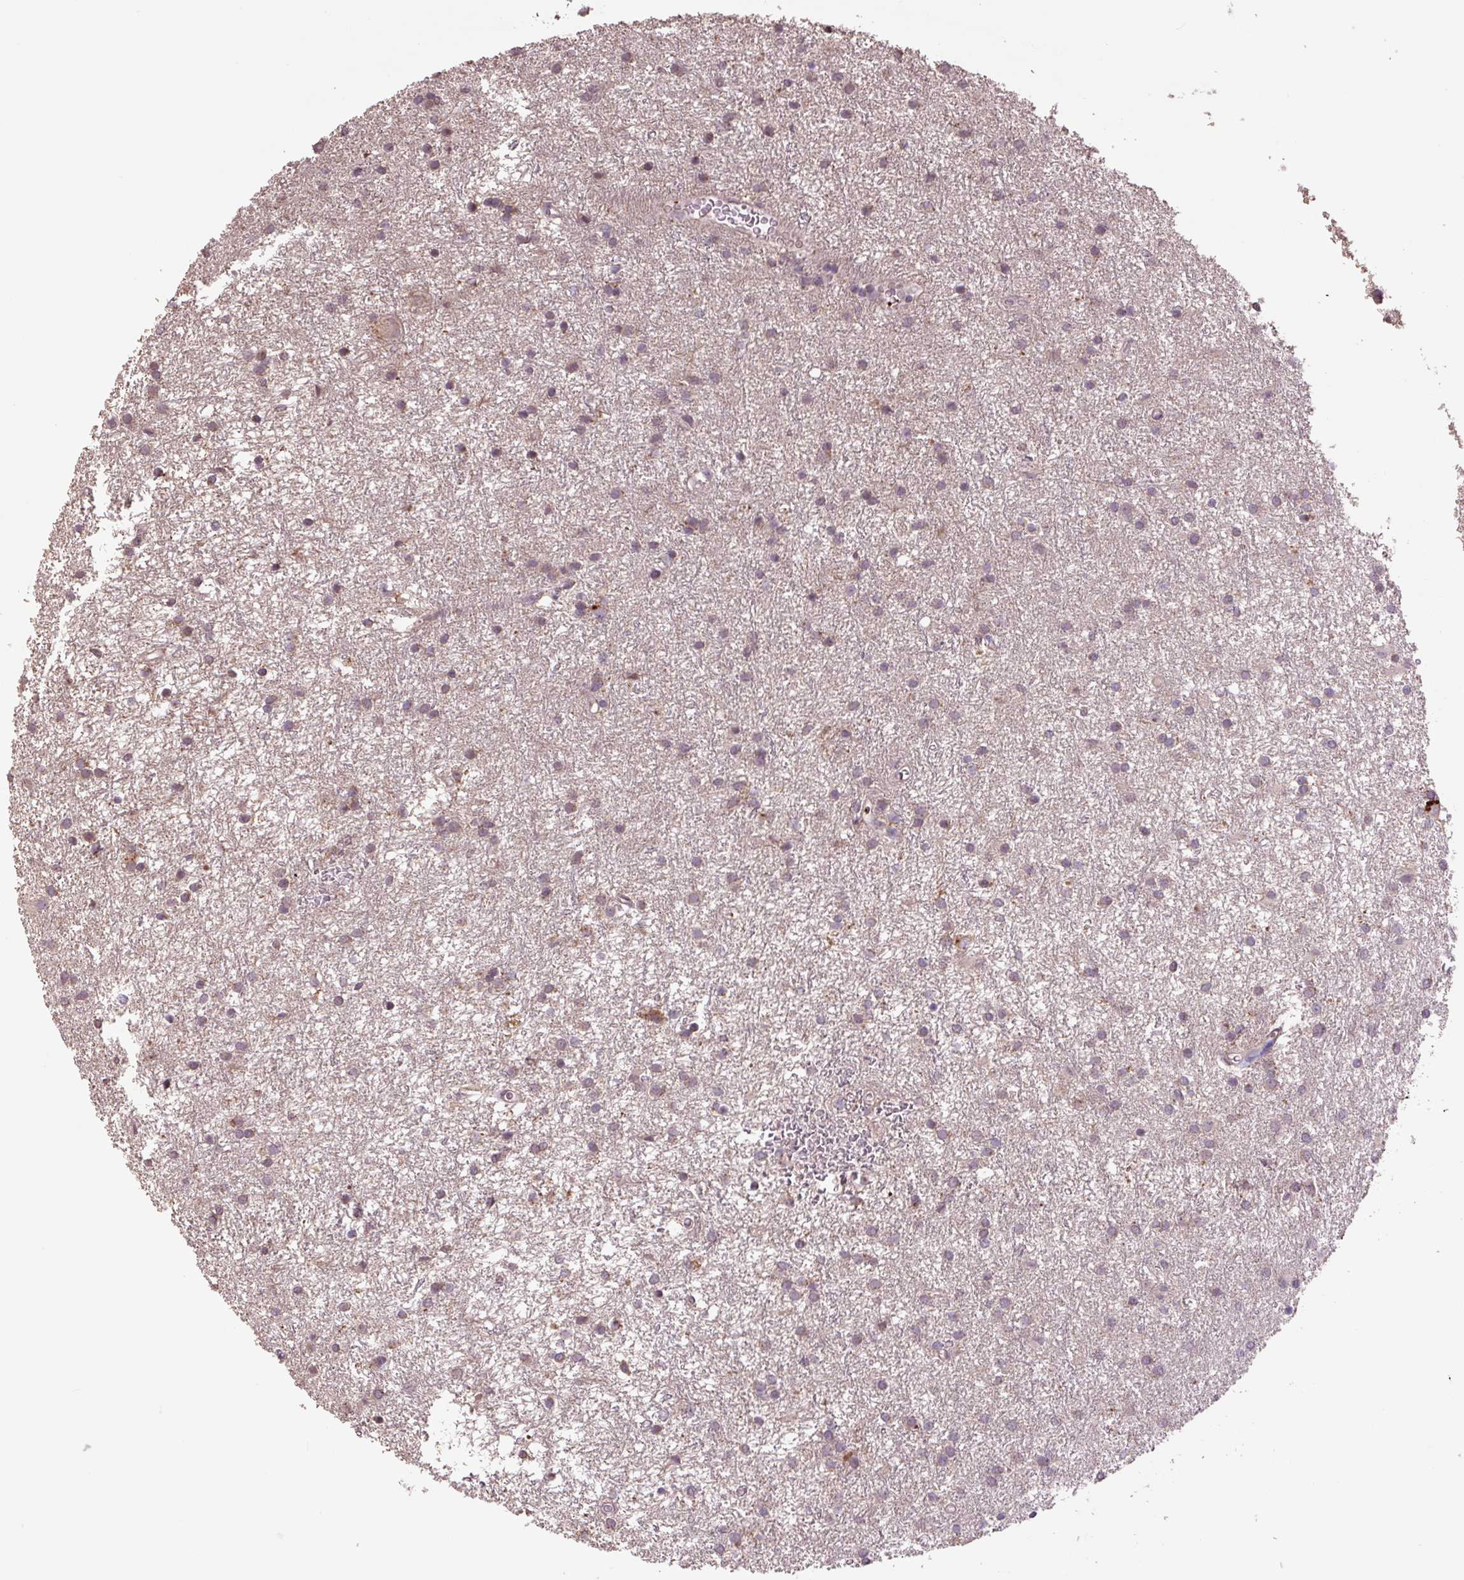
{"staining": {"intensity": "weak", "quantity": "25%-75%", "location": "cytoplasmic/membranous"}, "tissue": "glioma", "cell_type": "Tumor cells", "image_type": "cancer", "snomed": [{"axis": "morphology", "description": "Glioma, malignant, High grade"}, {"axis": "topography", "description": "Brain"}], "caption": "A brown stain shows weak cytoplasmic/membranous positivity of a protein in malignant glioma (high-grade) tumor cells.", "gene": "TMEM160", "patient": {"sex": "female", "age": 50}}